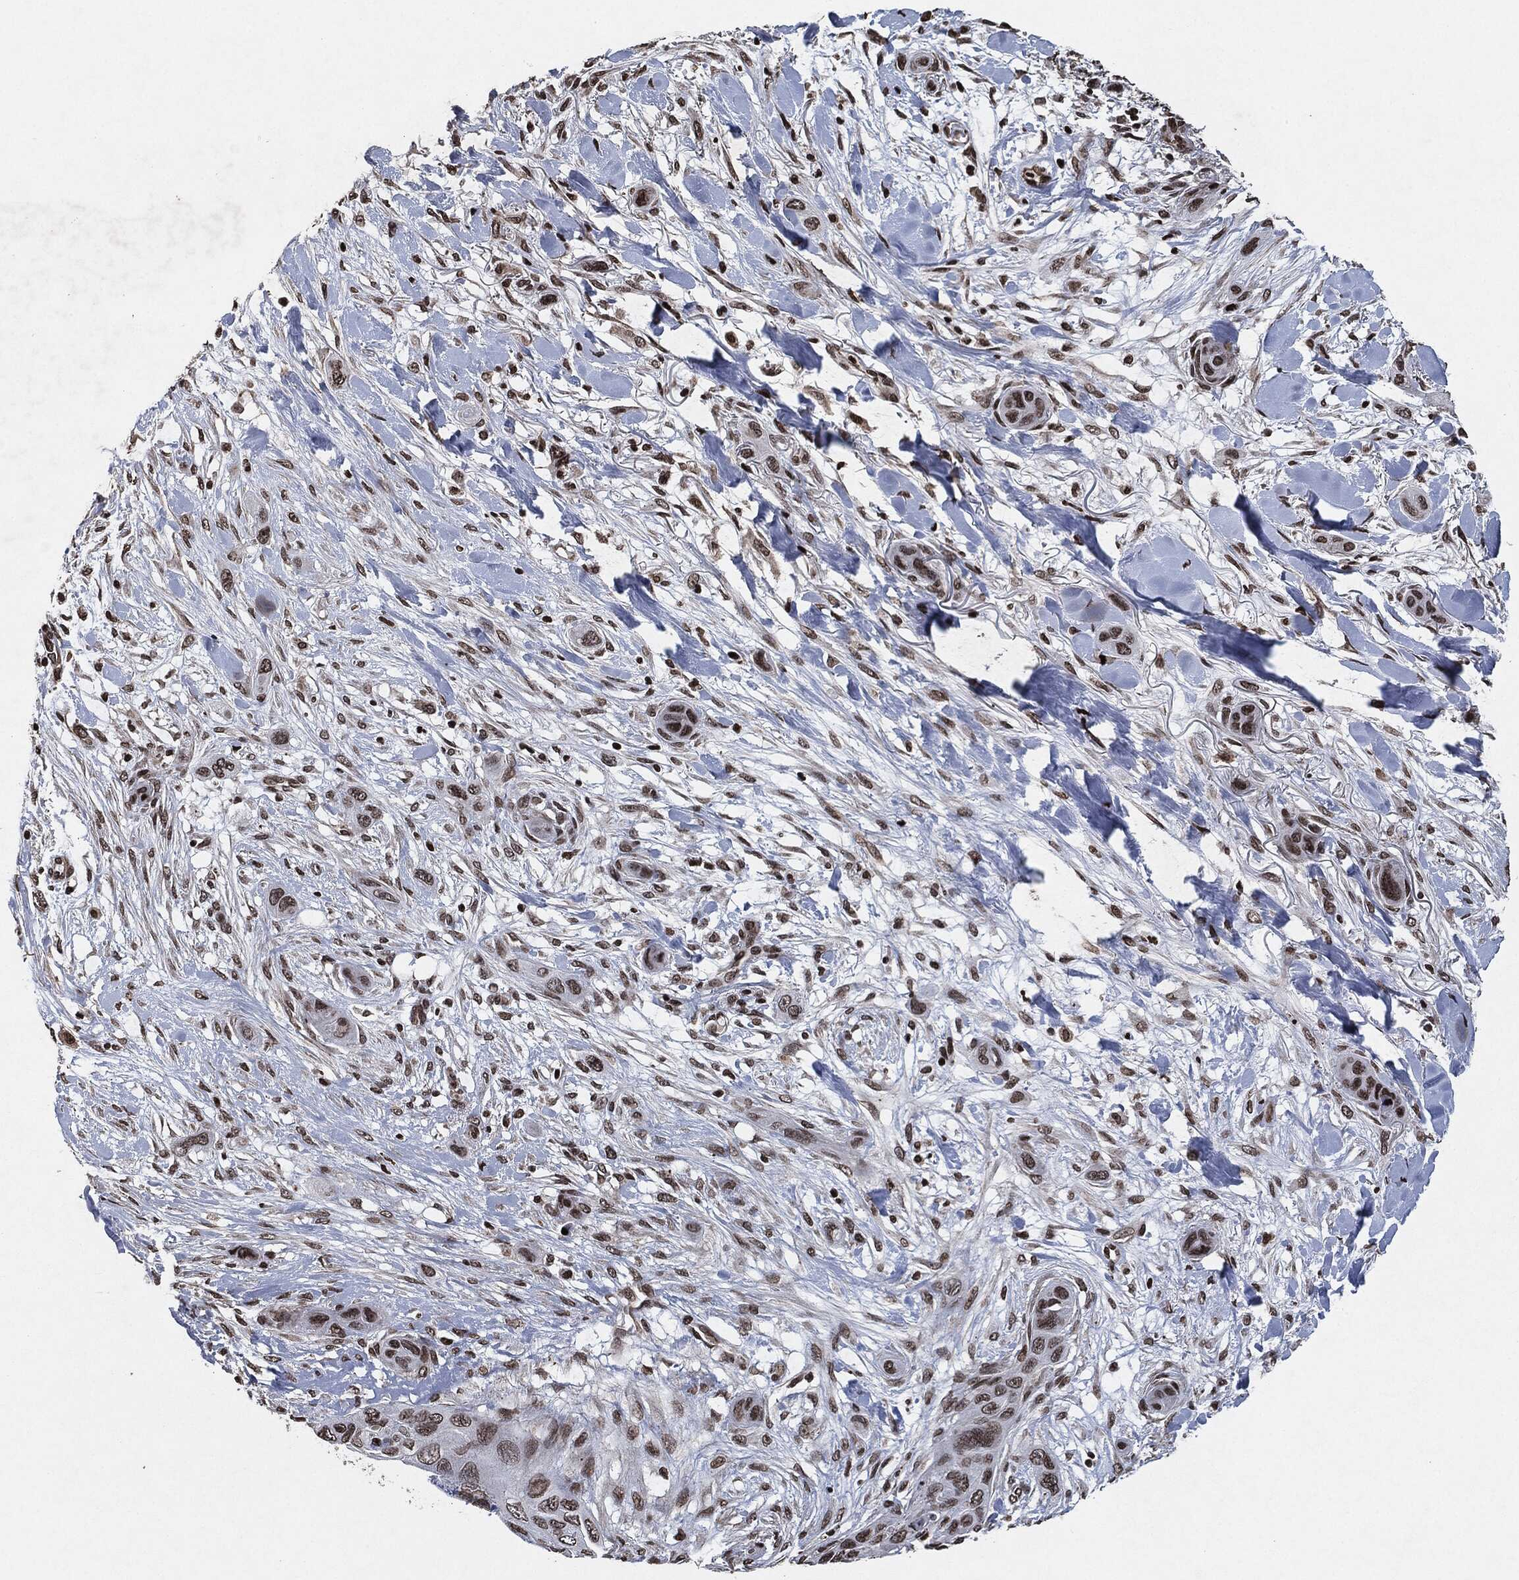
{"staining": {"intensity": "moderate", "quantity": "<25%", "location": "nuclear"}, "tissue": "skin cancer", "cell_type": "Tumor cells", "image_type": "cancer", "snomed": [{"axis": "morphology", "description": "Squamous cell carcinoma, NOS"}, {"axis": "topography", "description": "Skin"}], "caption": "Skin cancer stained with IHC shows moderate nuclear positivity in approximately <25% of tumor cells.", "gene": "JUN", "patient": {"sex": "male", "age": 78}}